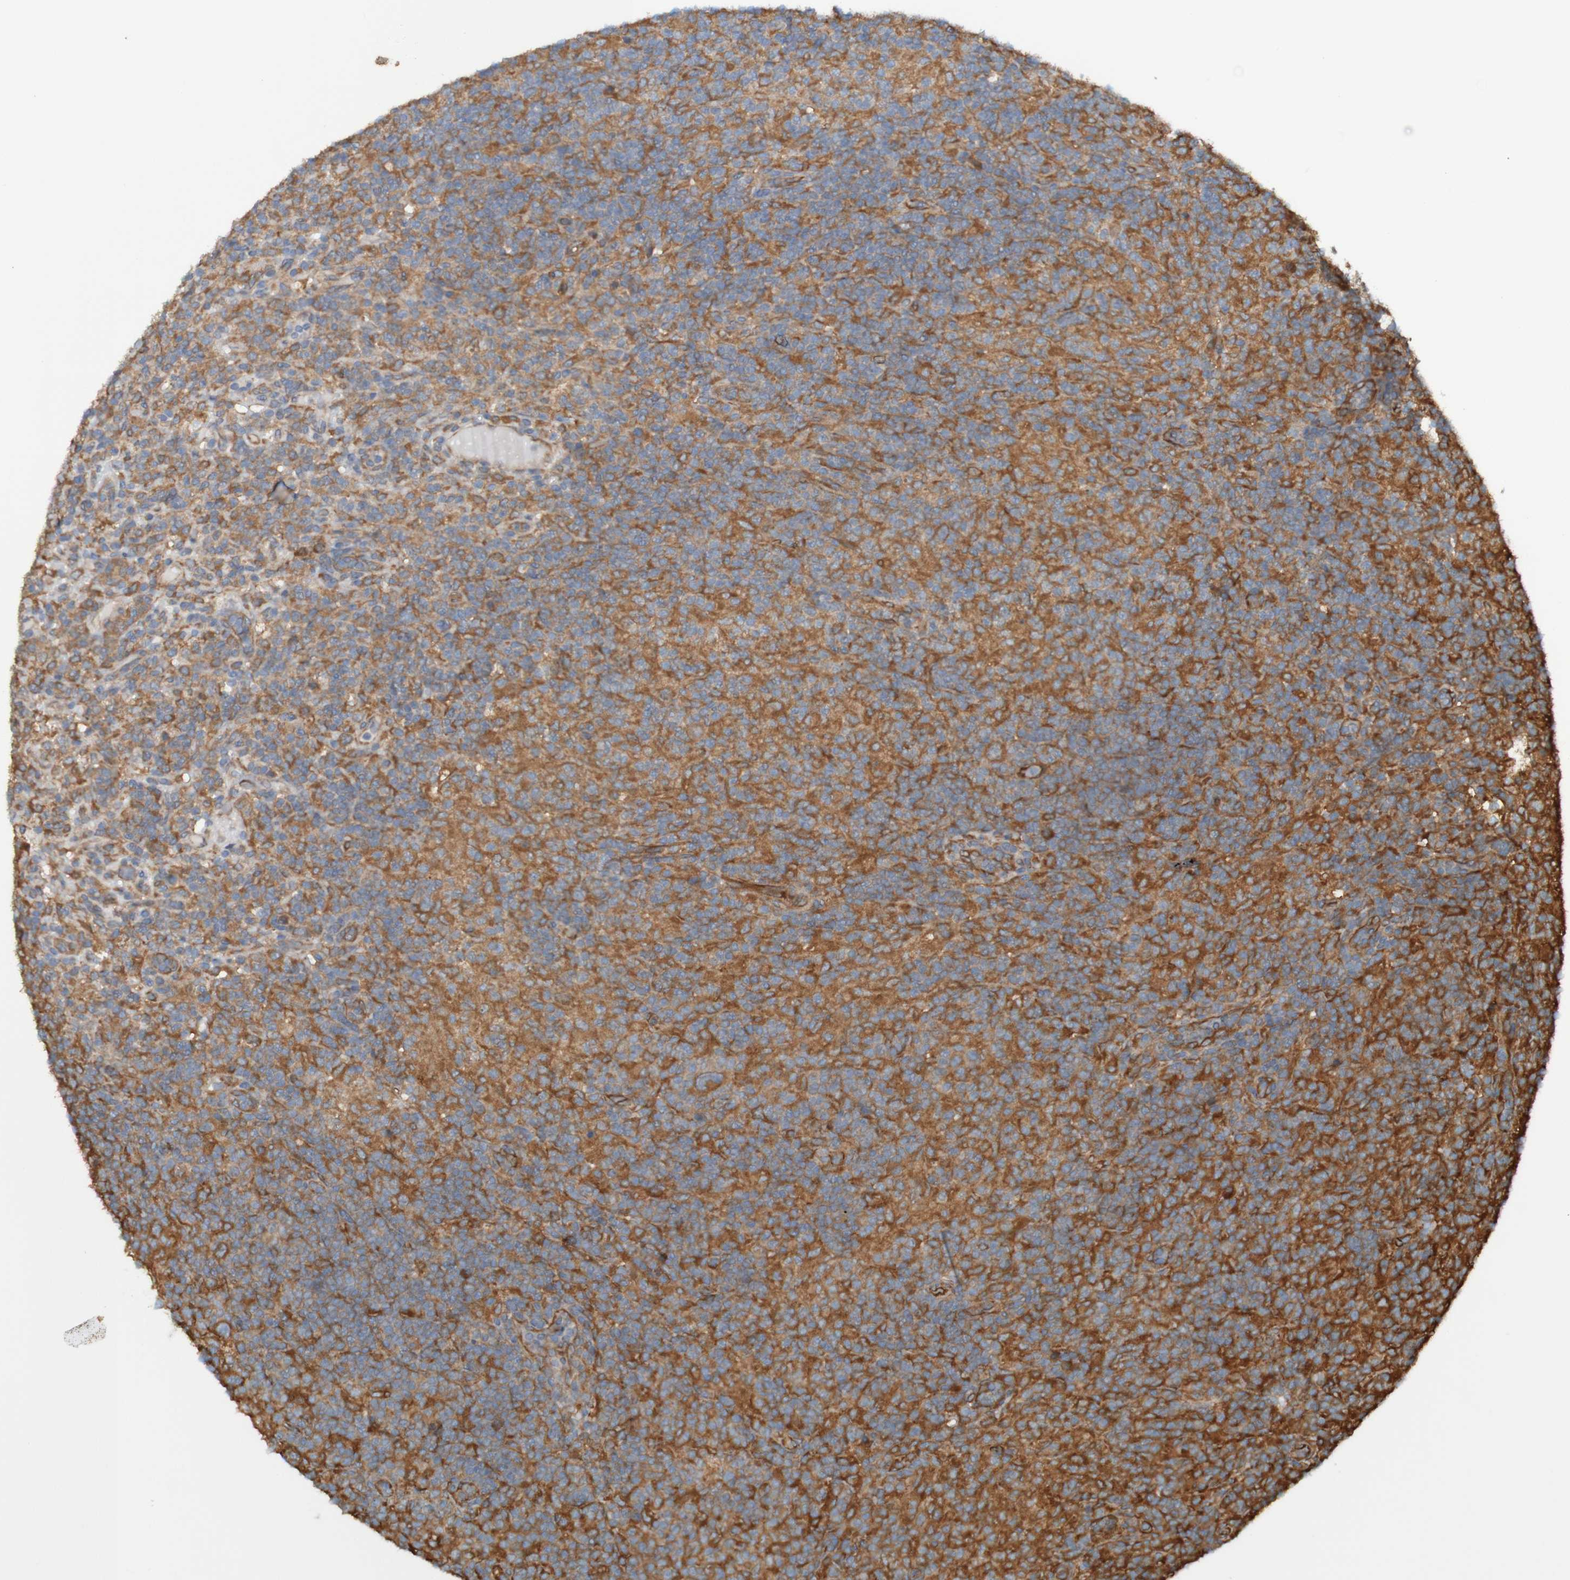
{"staining": {"intensity": "moderate", "quantity": ">75%", "location": "cytoplasmic/membranous"}, "tissue": "lymphoma", "cell_type": "Tumor cells", "image_type": "cancer", "snomed": [{"axis": "morphology", "description": "Hodgkin's disease, NOS"}, {"axis": "topography", "description": "Lymph node"}], "caption": "Hodgkin's disease stained for a protein exhibits moderate cytoplasmic/membranous positivity in tumor cells. The staining was performed using DAB (3,3'-diaminobenzidine), with brown indicating positive protein expression. Nuclei are stained blue with hematoxylin.", "gene": "DNAJC4", "patient": {"sex": "male", "age": 70}}